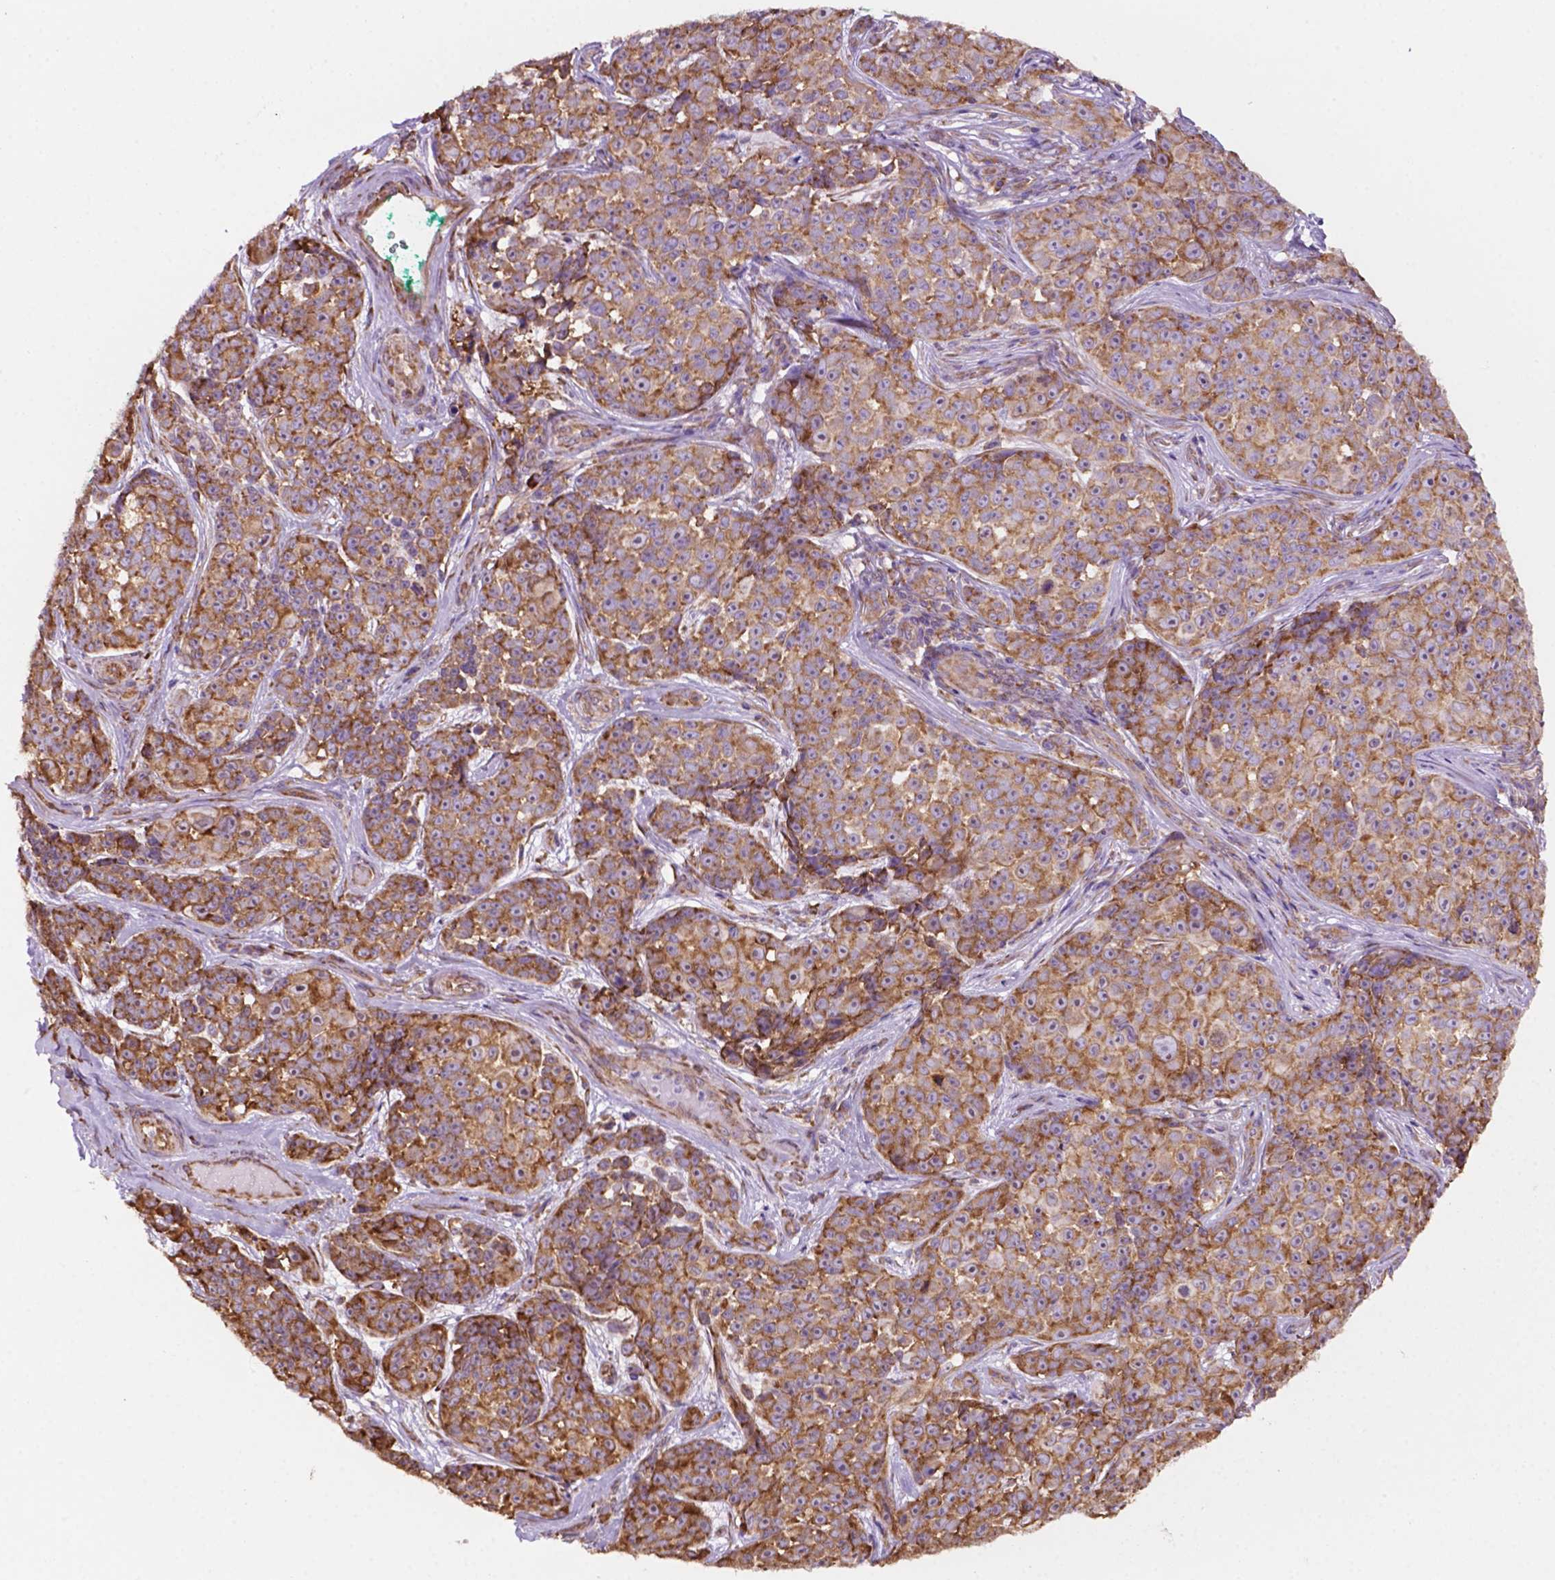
{"staining": {"intensity": "moderate", "quantity": ">75%", "location": "cytoplasmic/membranous"}, "tissue": "melanoma", "cell_type": "Tumor cells", "image_type": "cancer", "snomed": [{"axis": "morphology", "description": "Malignant melanoma, NOS"}, {"axis": "topography", "description": "Skin"}], "caption": "Approximately >75% of tumor cells in melanoma exhibit moderate cytoplasmic/membranous protein positivity as visualized by brown immunohistochemical staining.", "gene": "RPL29", "patient": {"sex": "female", "age": 88}}